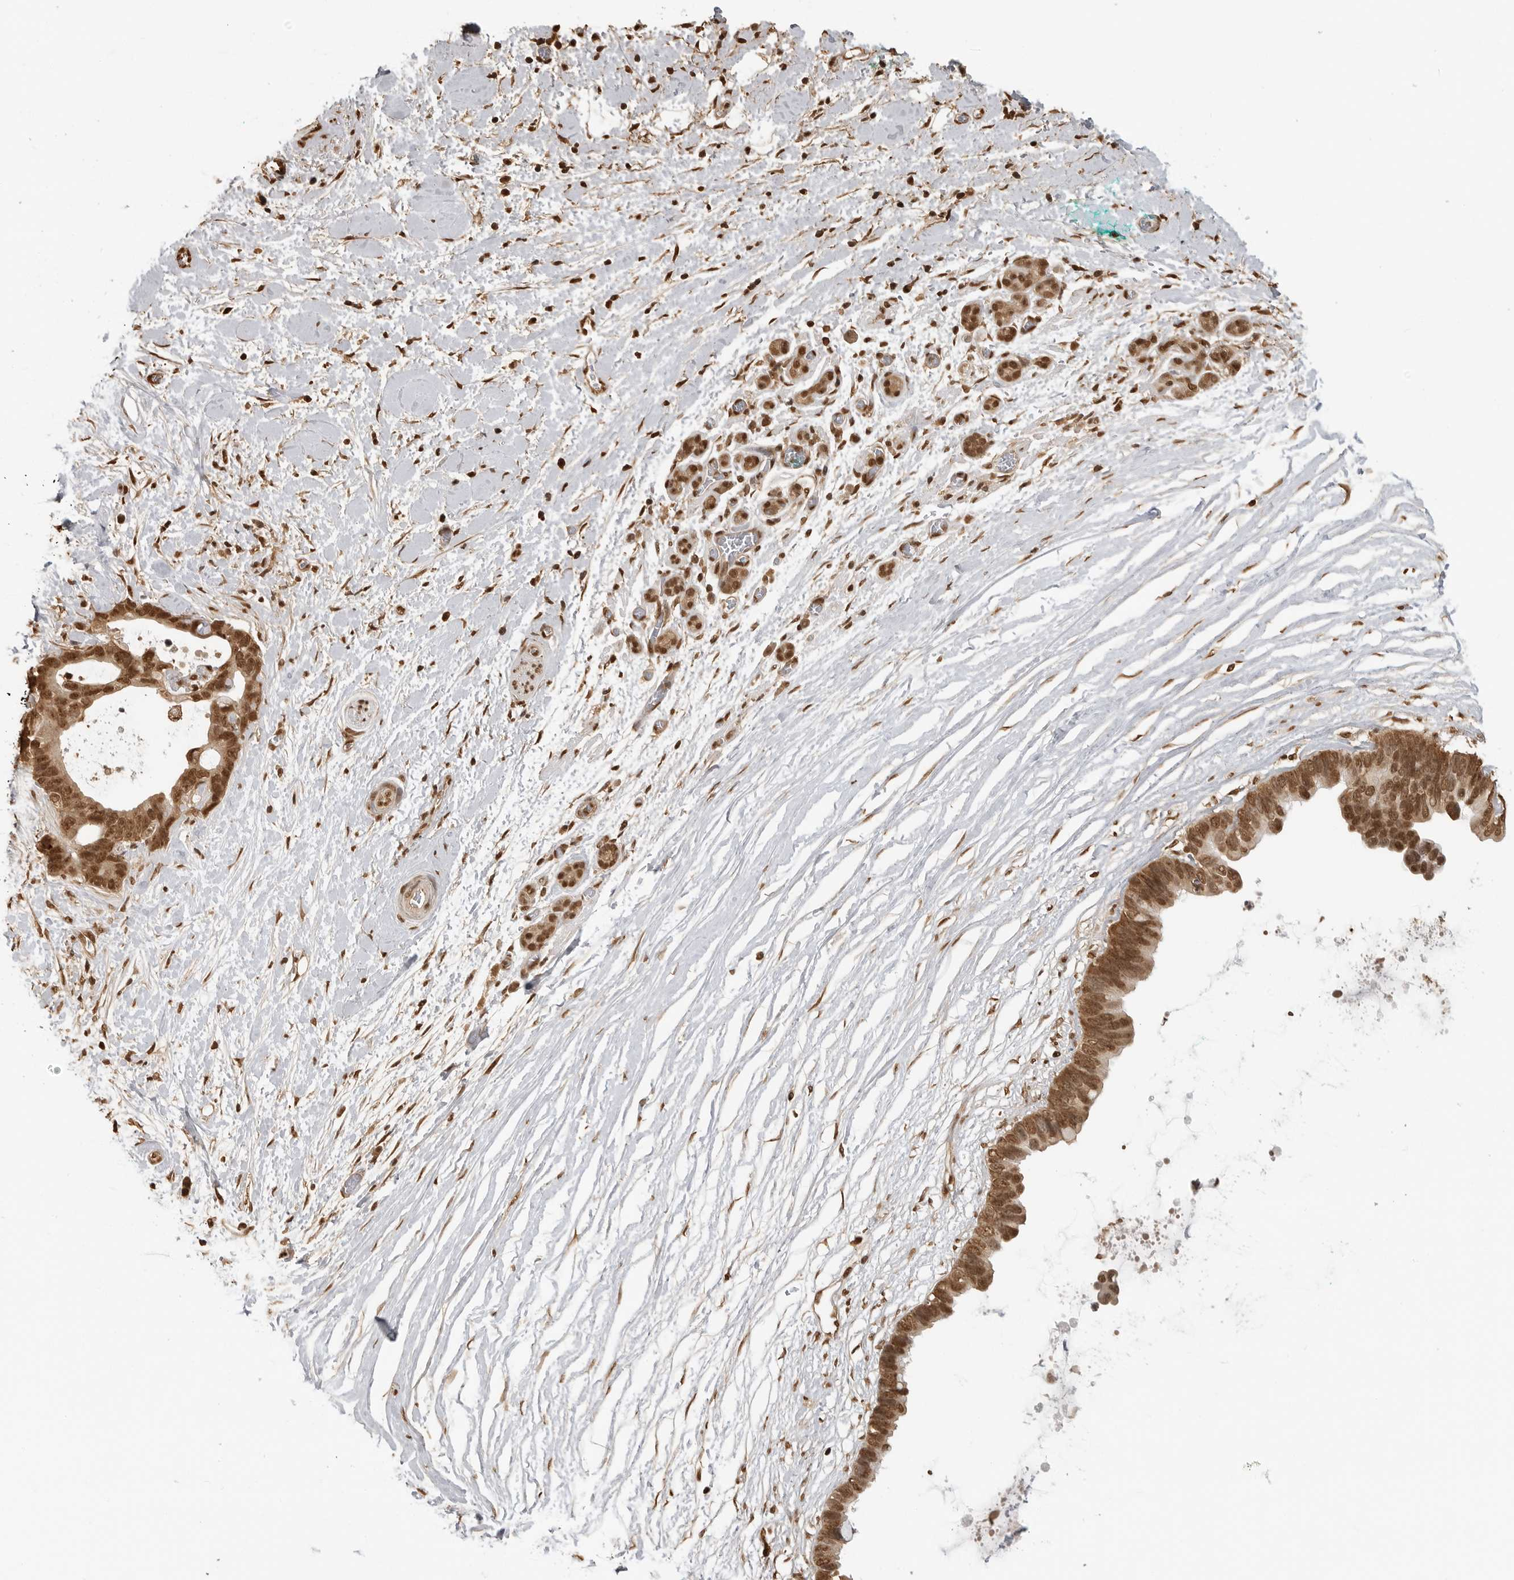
{"staining": {"intensity": "moderate", "quantity": ">75%", "location": "nuclear"}, "tissue": "pancreatic cancer", "cell_type": "Tumor cells", "image_type": "cancer", "snomed": [{"axis": "morphology", "description": "Adenocarcinoma, NOS"}, {"axis": "topography", "description": "Pancreas"}], "caption": "Pancreatic adenocarcinoma tissue shows moderate nuclear positivity in approximately >75% of tumor cells, visualized by immunohistochemistry. (IHC, brightfield microscopy, high magnification).", "gene": "CLOCK", "patient": {"sex": "female", "age": 72}}